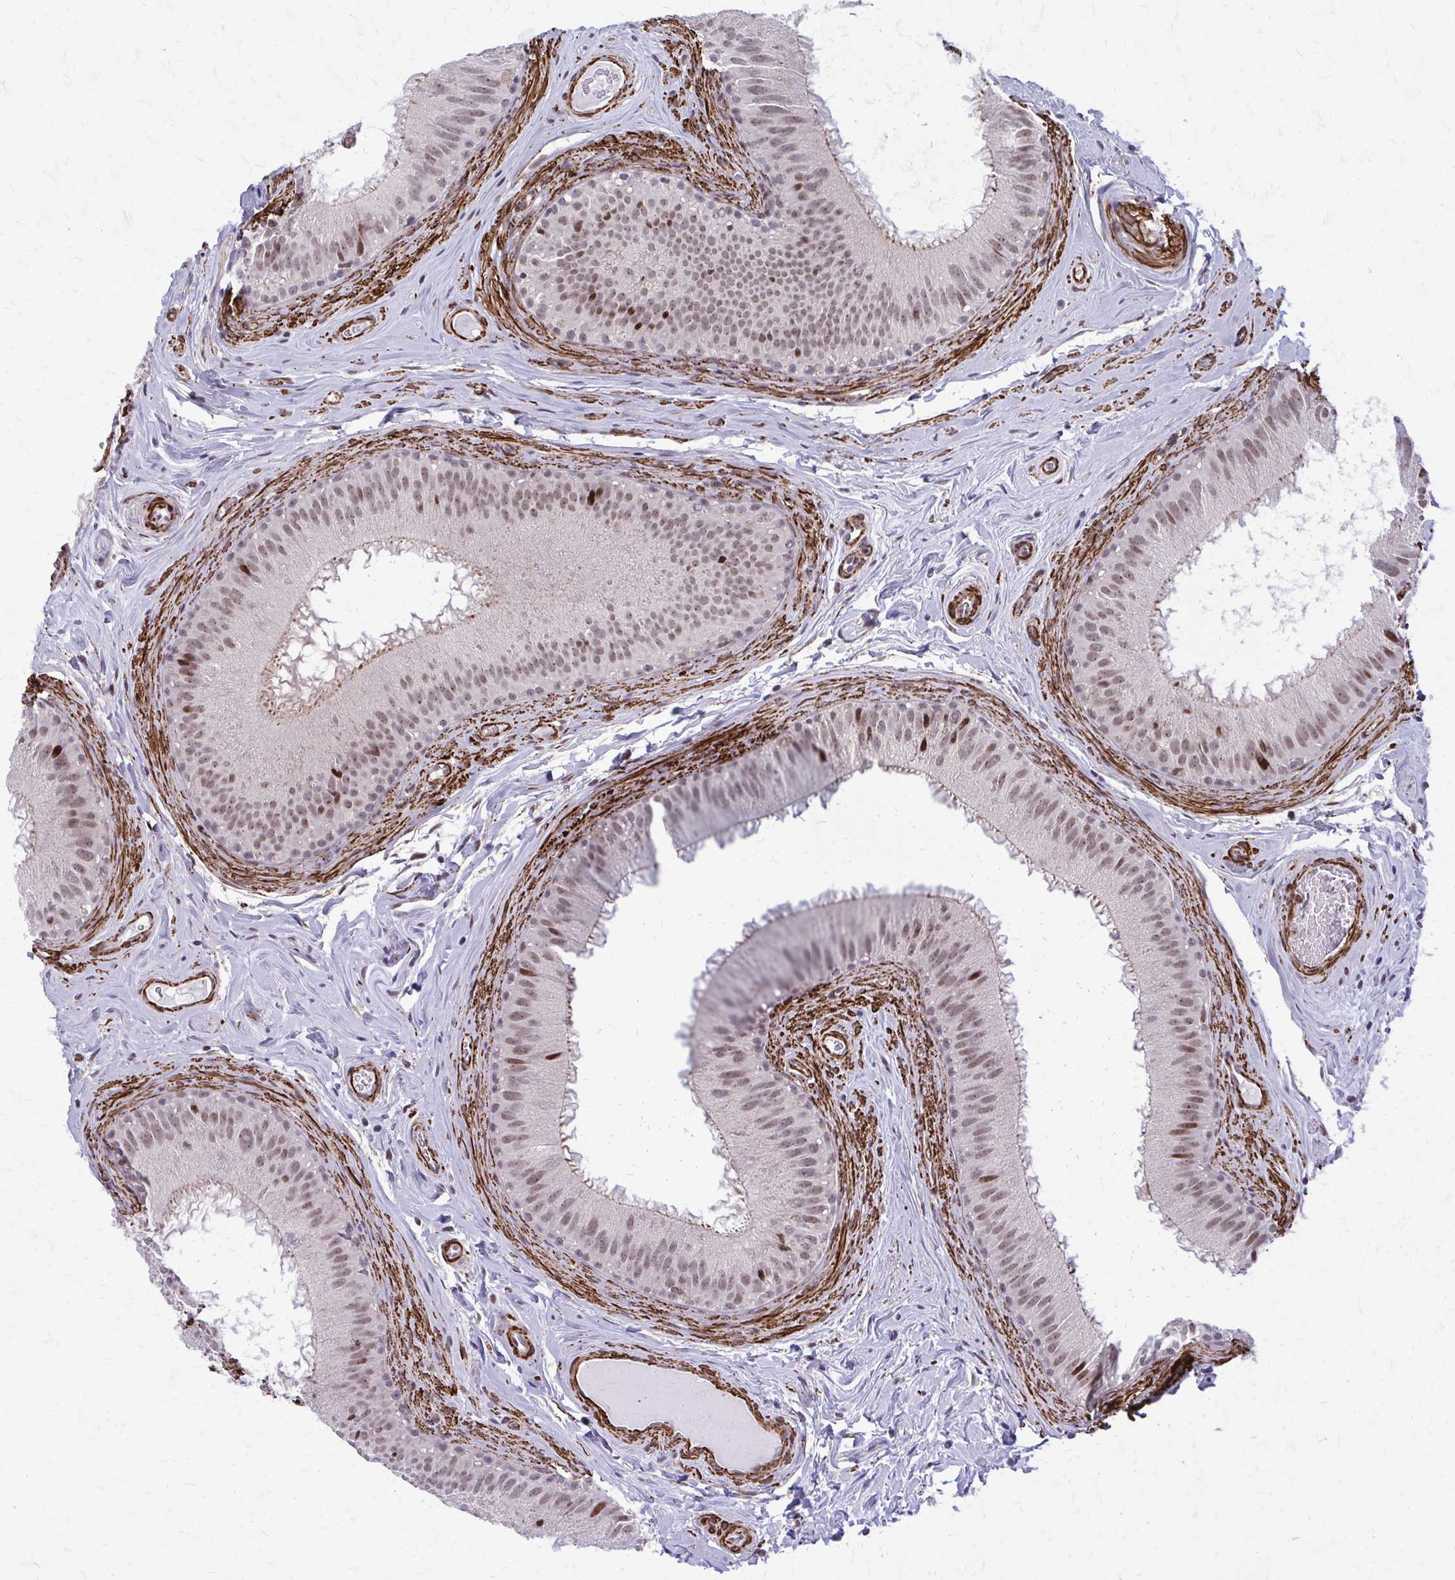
{"staining": {"intensity": "moderate", "quantity": "25%-75%", "location": "nuclear"}, "tissue": "epididymis", "cell_type": "Glandular cells", "image_type": "normal", "snomed": [{"axis": "morphology", "description": "Normal tissue, NOS"}, {"axis": "topography", "description": "Epididymis"}], "caption": "Glandular cells reveal medium levels of moderate nuclear expression in approximately 25%-75% of cells in normal human epididymis. Nuclei are stained in blue.", "gene": "NRBF2", "patient": {"sex": "male", "age": 44}}